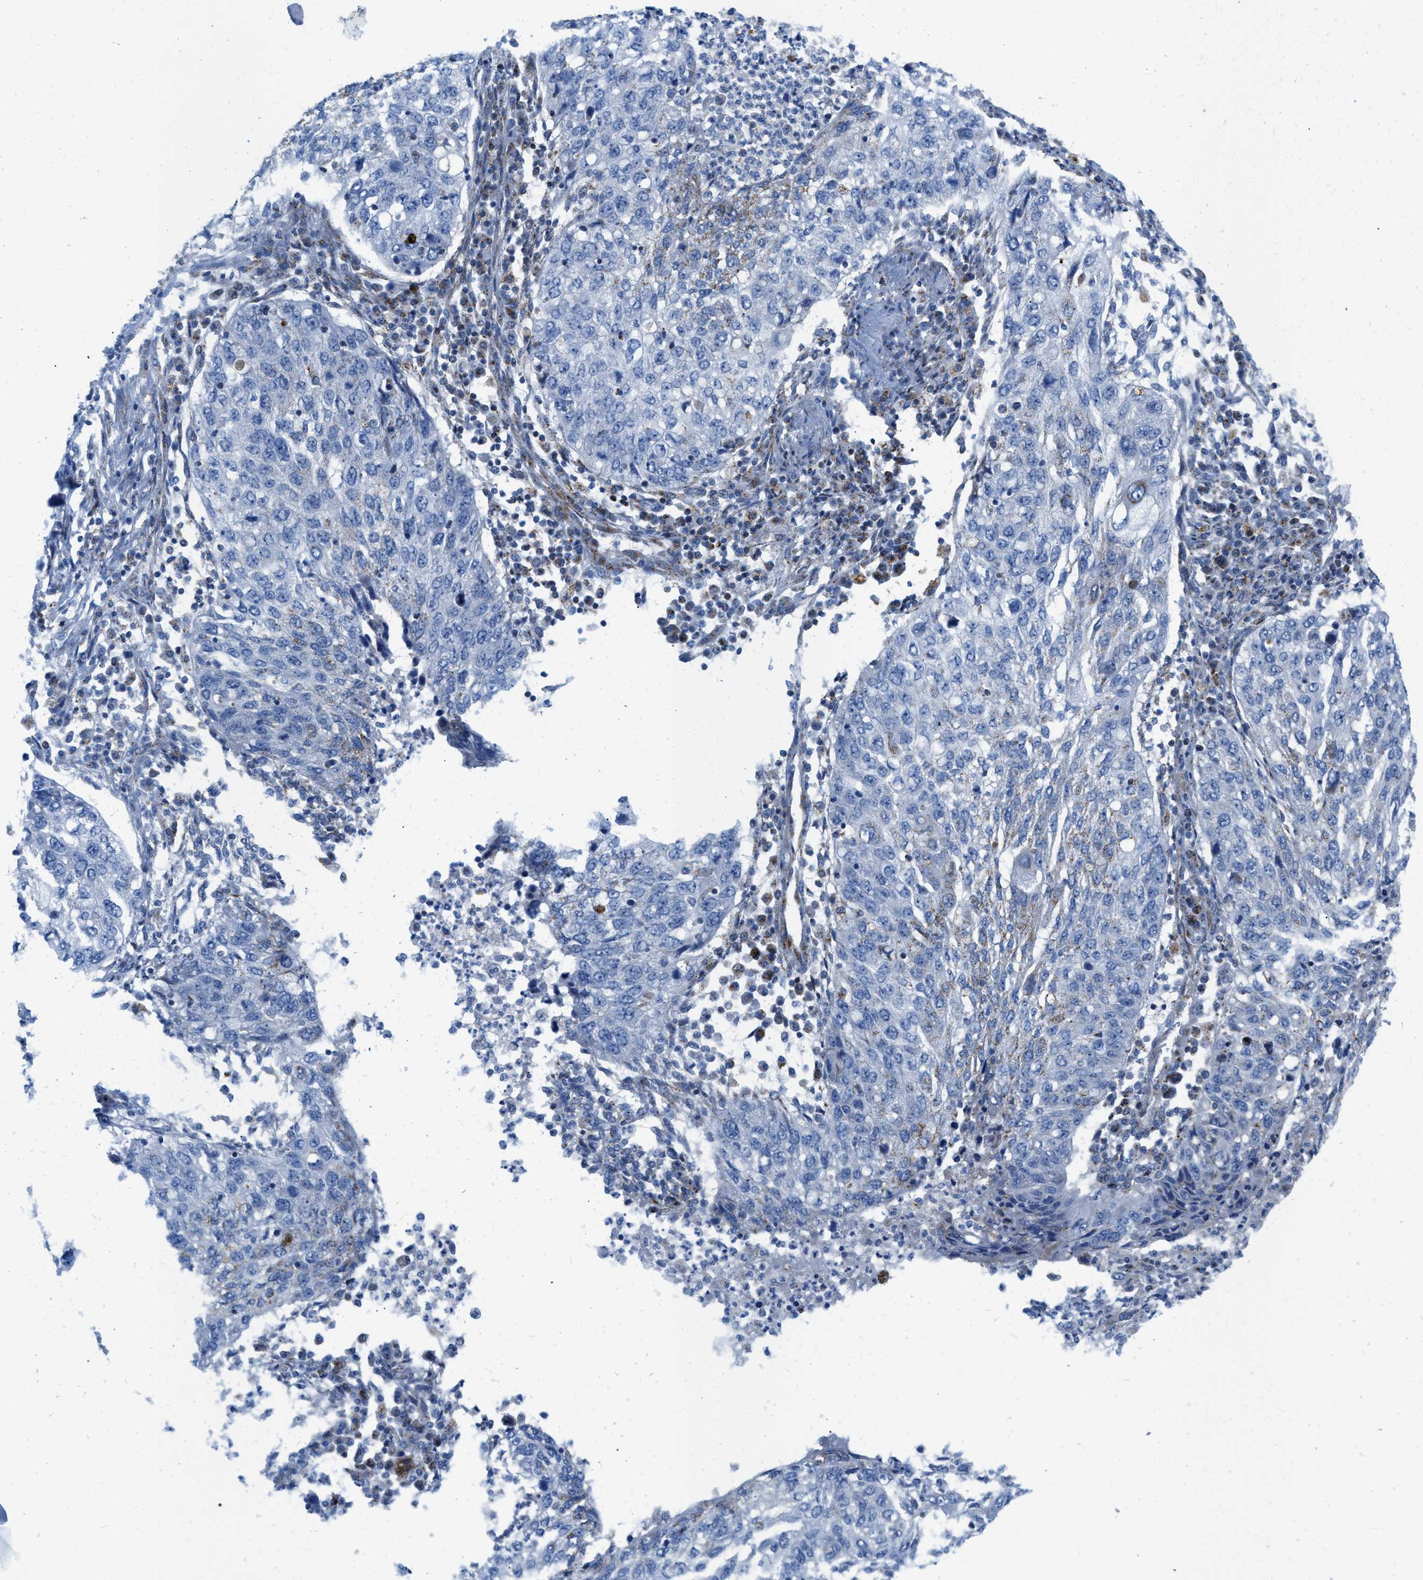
{"staining": {"intensity": "negative", "quantity": "none", "location": "none"}, "tissue": "lung cancer", "cell_type": "Tumor cells", "image_type": "cancer", "snomed": [{"axis": "morphology", "description": "Squamous cell carcinoma, NOS"}, {"axis": "topography", "description": "Lung"}], "caption": "A micrograph of human lung cancer is negative for staining in tumor cells.", "gene": "RBBP9", "patient": {"sex": "female", "age": 63}}